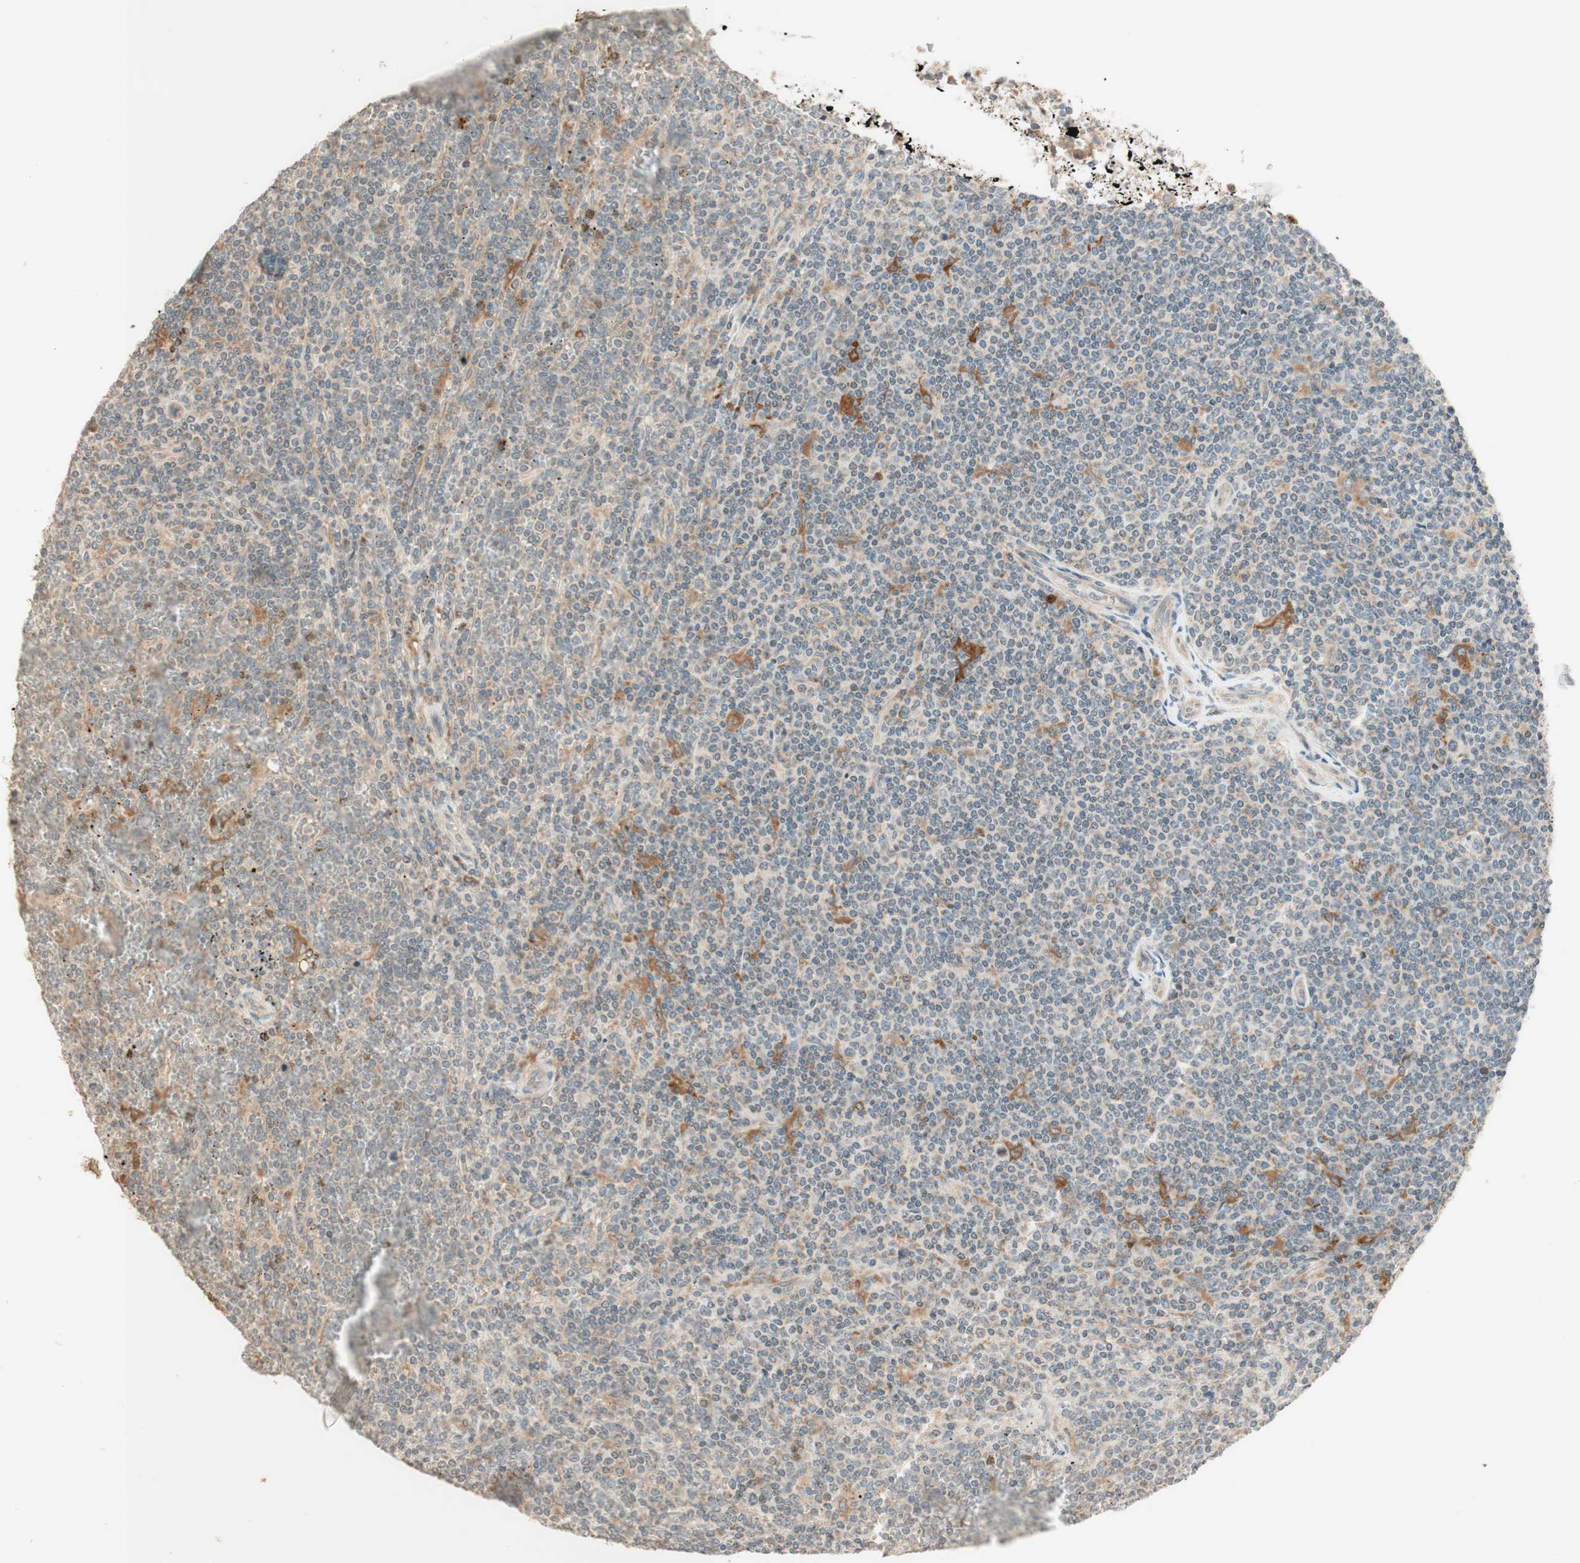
{"staining": {"intensity": "weak", "quantity": "<25%", "location": "cytoplasmic/membranous"}, "tissue": "lymphoma", "cell_type": "Tumor cells", "image_type": "cancer", "snomed": [{"axis": "morphology", "description": "Malignant lymphoma, non-Hodgkin's type, Low grade"}, {"axis": "topography", "description": "Spleen"}], "caption": "There is no significant staining in tumor cells of lymphoma. (DAB (3,3'-diaminobenzidine) immunohistochemistry visualized using brightfield microscopy, high magnification).", "gene": "CLCN2", "patient": {"sex": "female", "age": 19}}